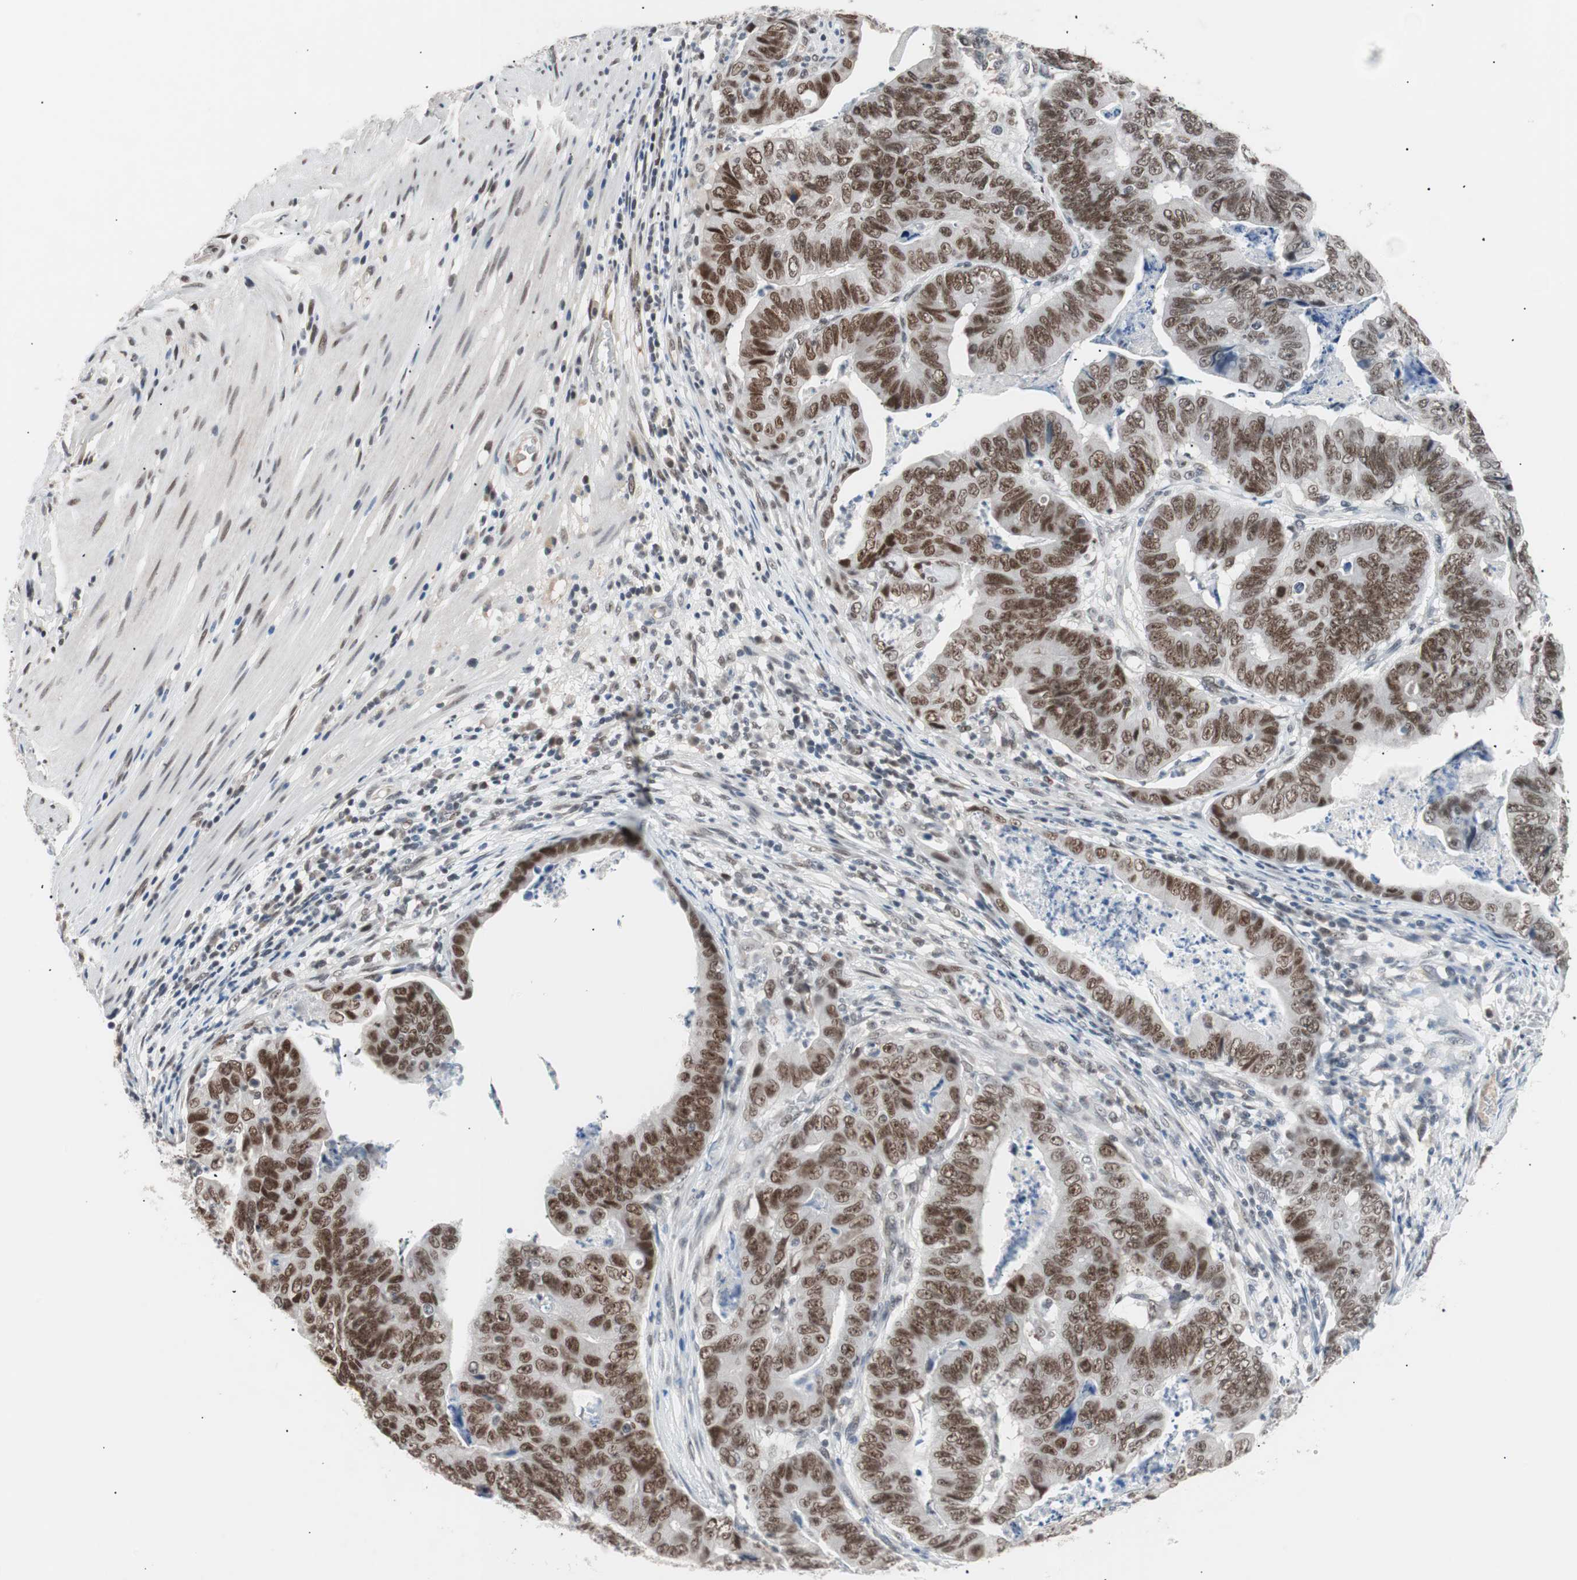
{"staining": {"intensity": "strong", "quantity": ">75%", "location": "nuclear"}, "tissue": "stomach cancer", "cell_type": "Tumor cells", "image_type": "cancer", "snomed": [{"axis": "morphology", "description": "Adenocarcinoma, NOS"}, {"axis": "topography", "description": "Stomach, lower"}], "caption": "Adenocarcinoma (stomach) stained for a protein (brown) displays strong nuclear positive positivity in approximately >75% of tumor cells.", "gene": "LIG3", "patient": {"sex": "male", "age": 77}}